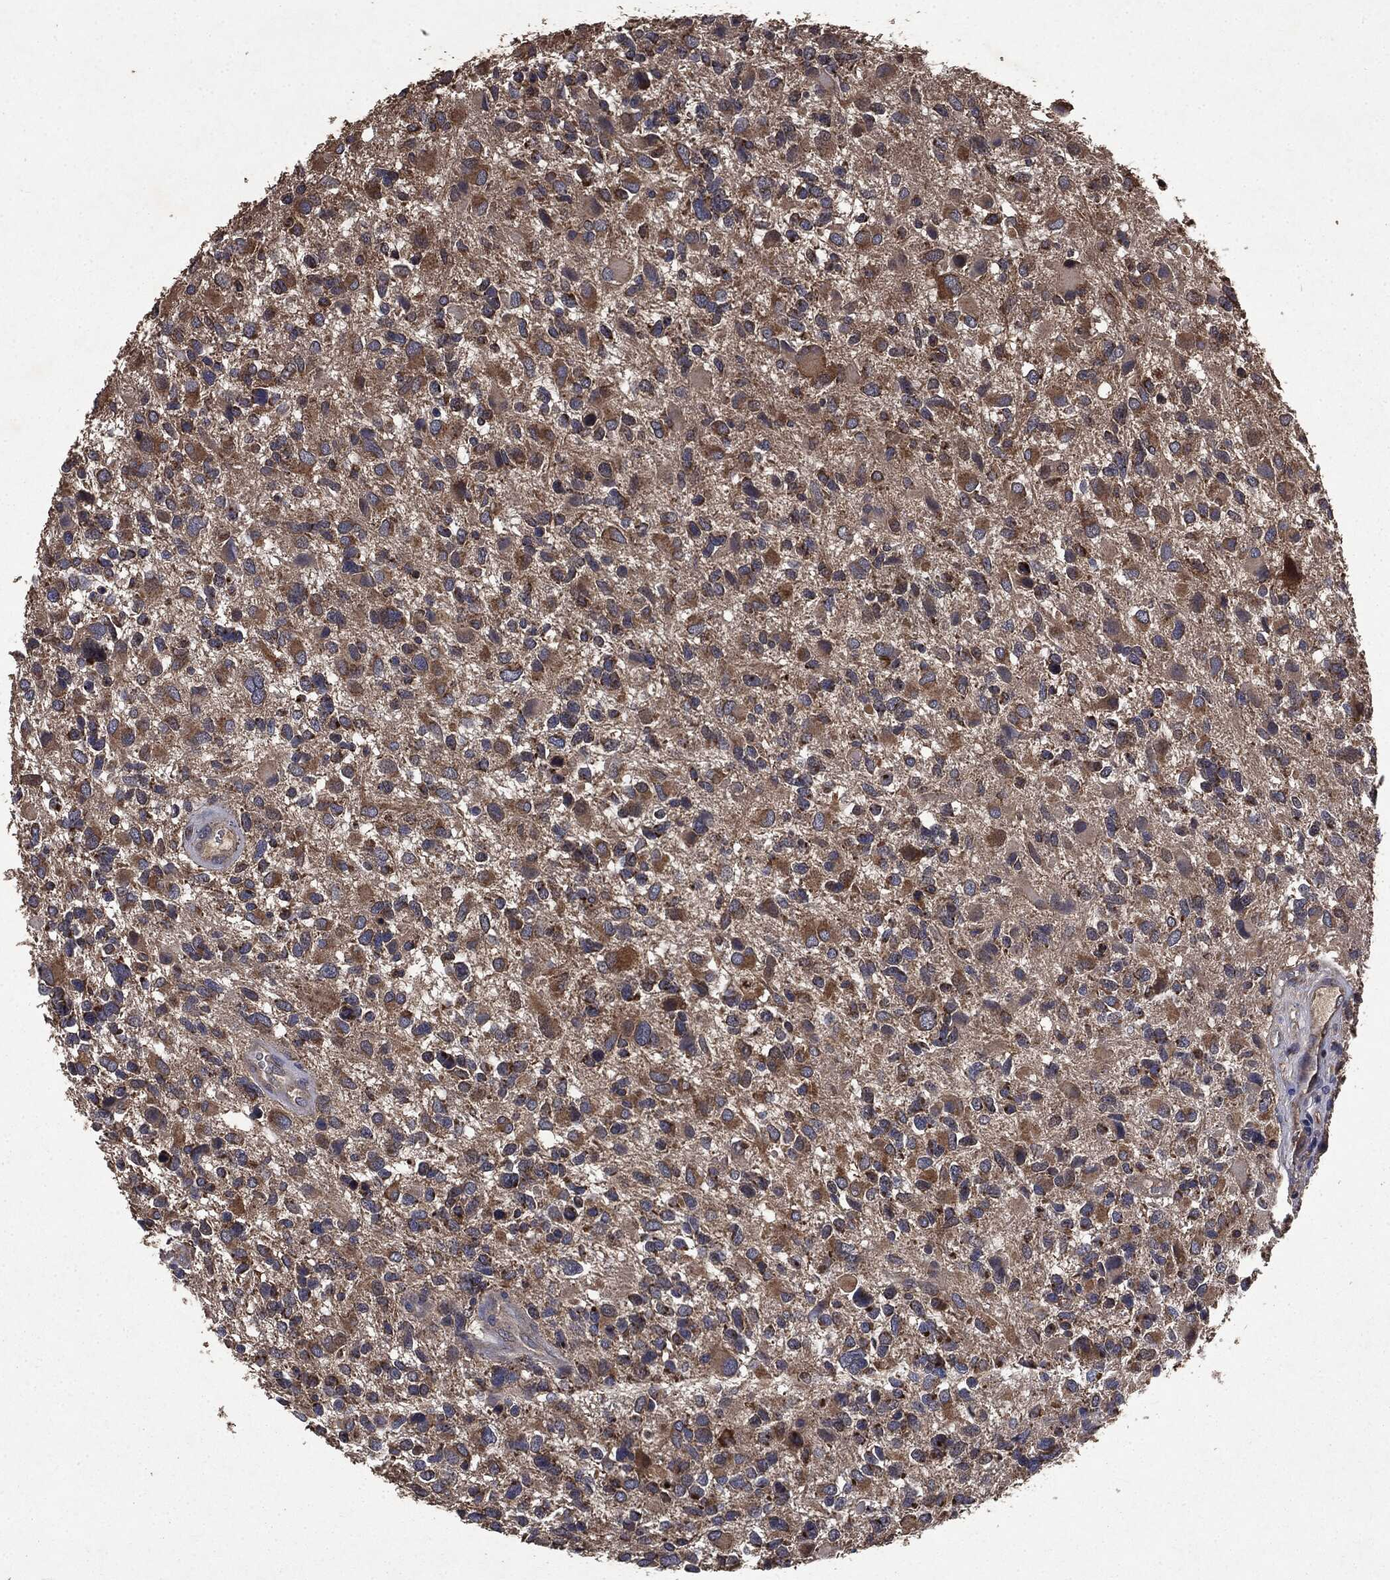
{"staining": {"intensity": "strong", "quantity": "25%-75%", "location": "cytoplasmic/membranous"}, "tissue": "glioma", "cell_type": "Tumor cells", "image_type": "cancer", "snomed": [{"axis": "morphology", "description": "Glioma, malignant, Low grade"}, {"axis": "topography", "description": "Brain"}], "caption": "Immunohistochemistry (IHC) (DAB (3,3'-diaminobenzidine)) staining of human malignant glioma (low-grade) reveals strong cytoplasmic/membranous protein positivity in about 25%-75% of tumor cells.", "gene": "MAPK6", "patient": {"sex": "female", "age": 32}}